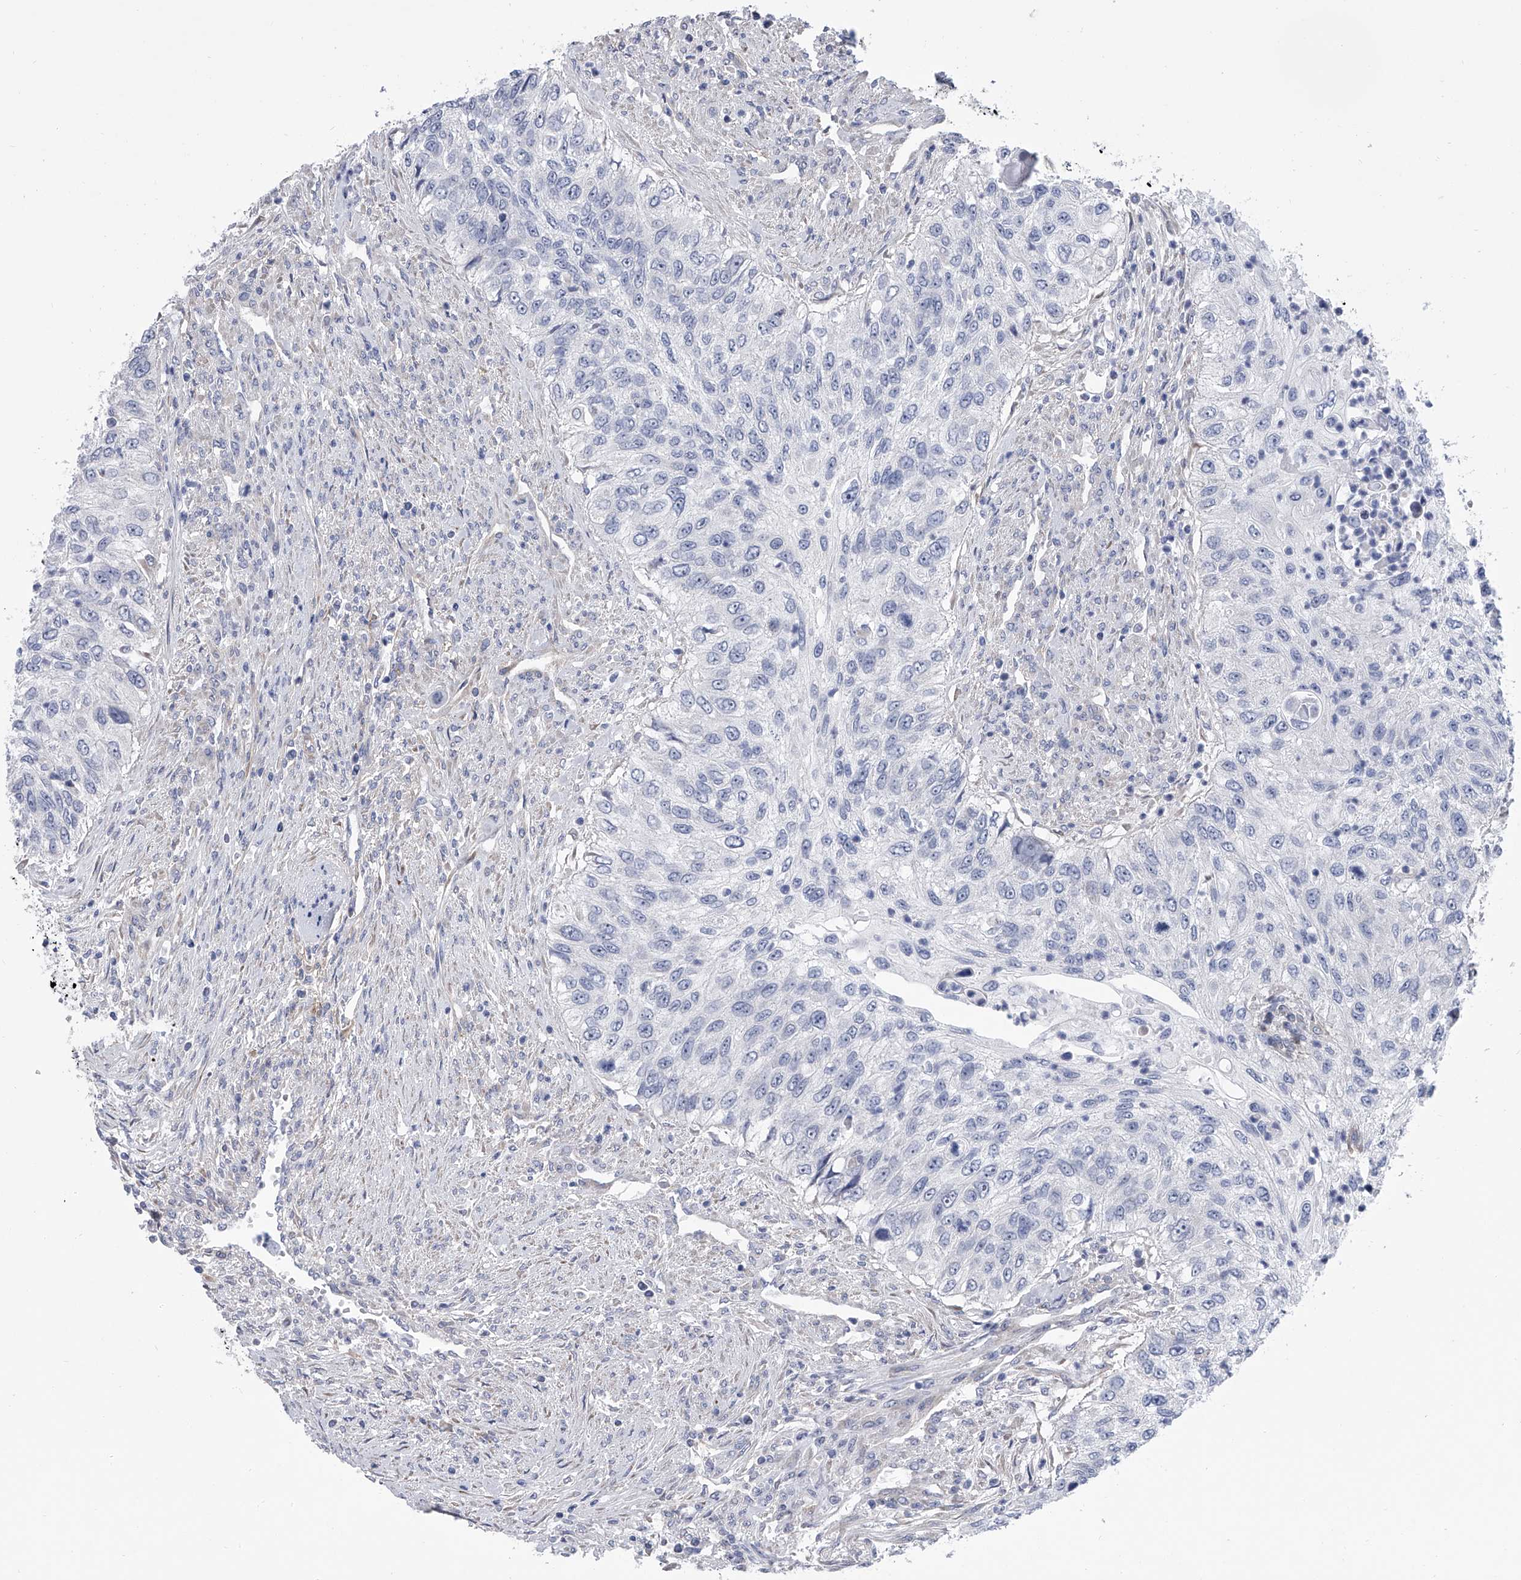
{"staining": {"intensity": "negative", "quantity": "none", "location": "none"}, "tissue": "urothelial cancer", "cell_type": "Tumor cells", "image_type": "cancer", "snomed": [{"axis": "morphology", "description": "Urothelial carcinoma, High grade"}, {"axis": "topography", "description": "Urinary bladder"}], "caption": "Immunohistochemistry (IHC) photomicrograph of human urothelial cancer stained for a protein (brown), which reveals no expression in tumor cells.", "gene": "ALG14", "patient": {"sex": "female", "age": 60}}